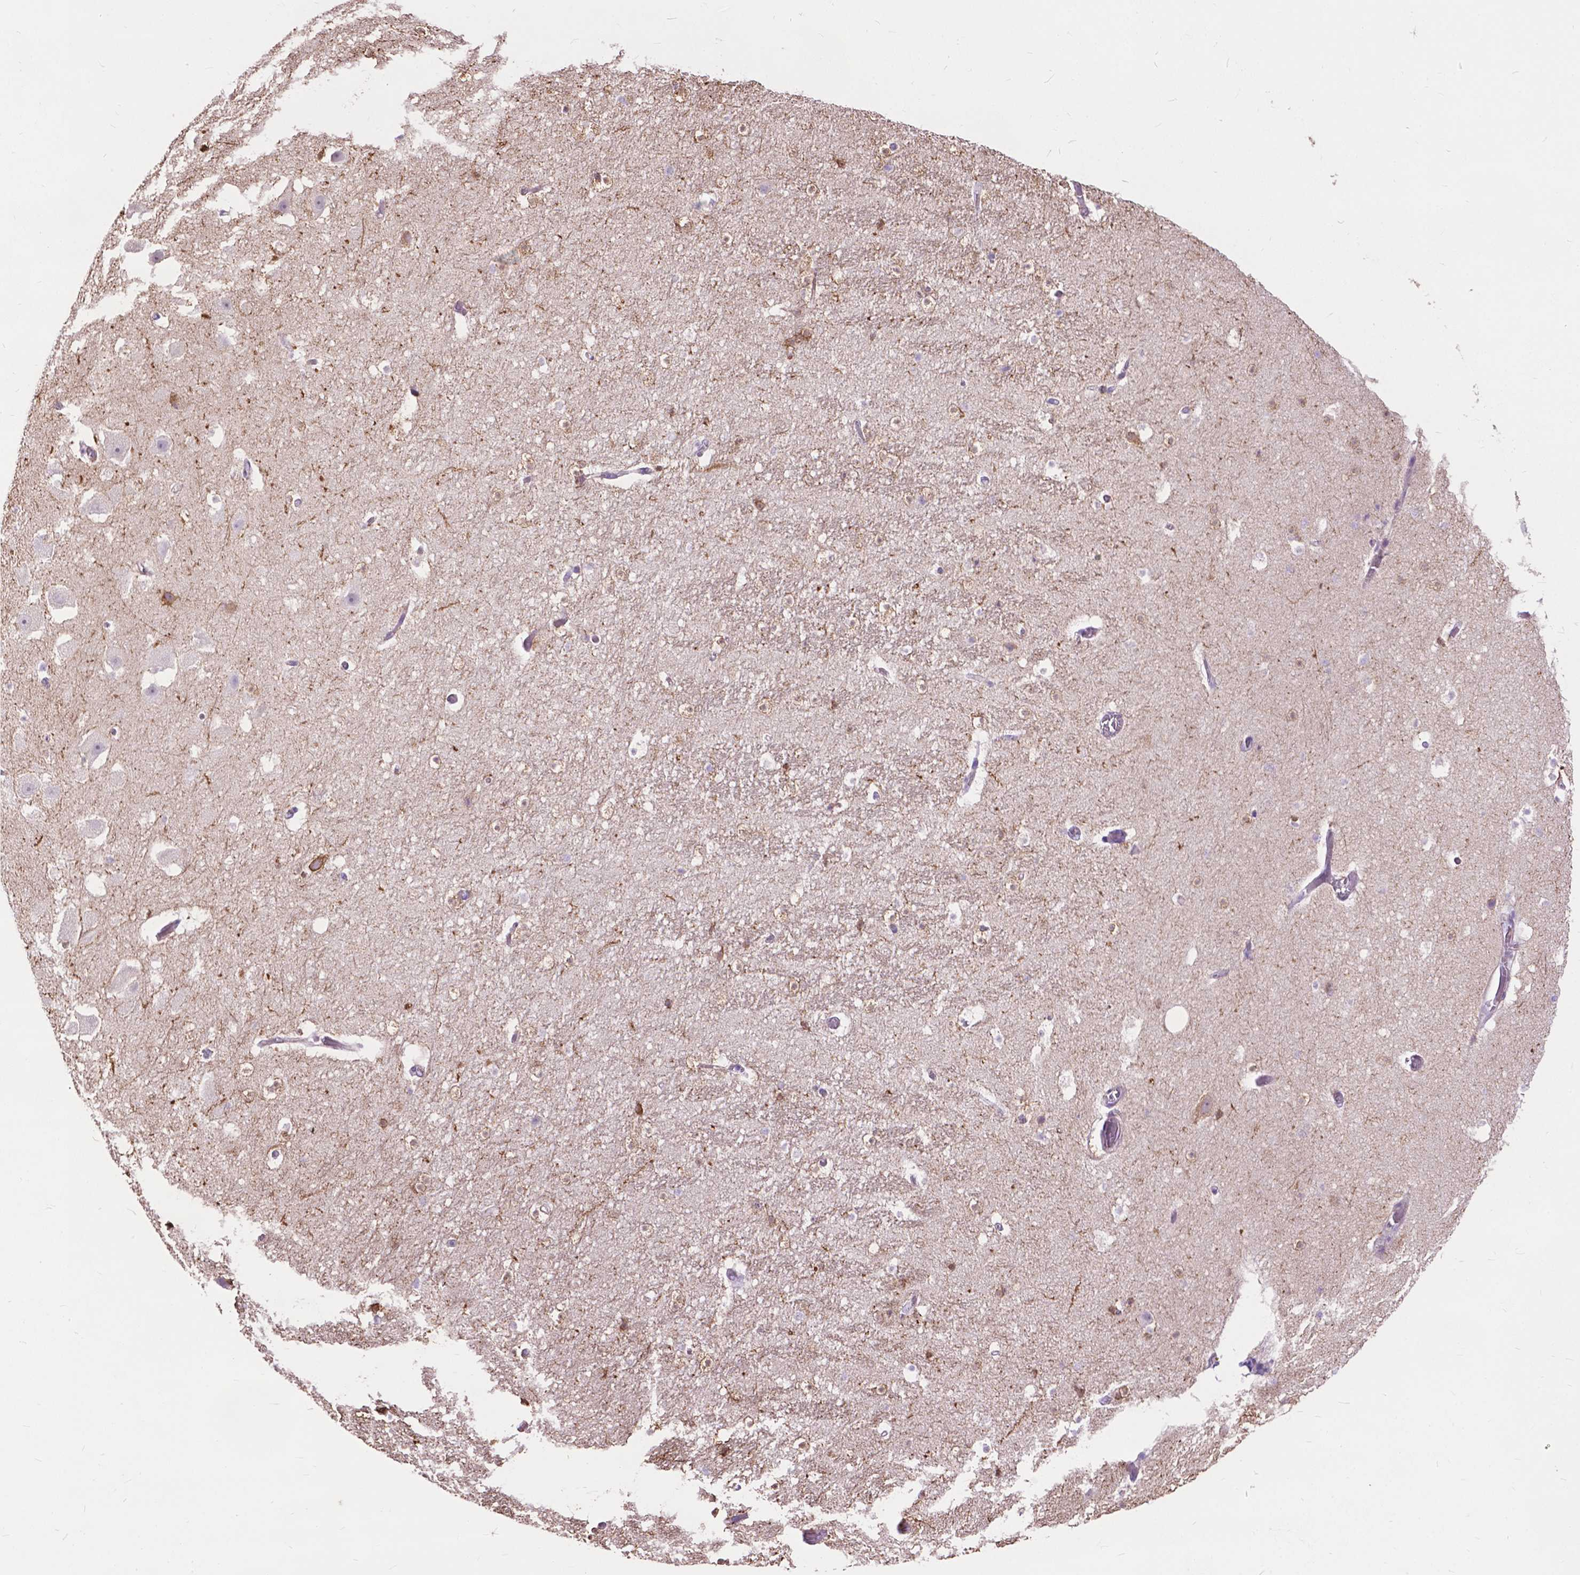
{"staining": {"intensity": "negative", "quantity": "none", "location": "none"}, "tissue": "hippocampus", "cell_type": "Glial cells", "image_type": "normal", "snomed": [{"axis": "morphology", "description": "Normal tissue, NOS"}, {"axis": "topography", "description": "Hippocampus"}], "caption": "This is an IHC image of unremarkable hippocampus. There is no staining in glial cells.", "gene": "PCDHA12", "patient": {"sex": "male", "age": 26}}